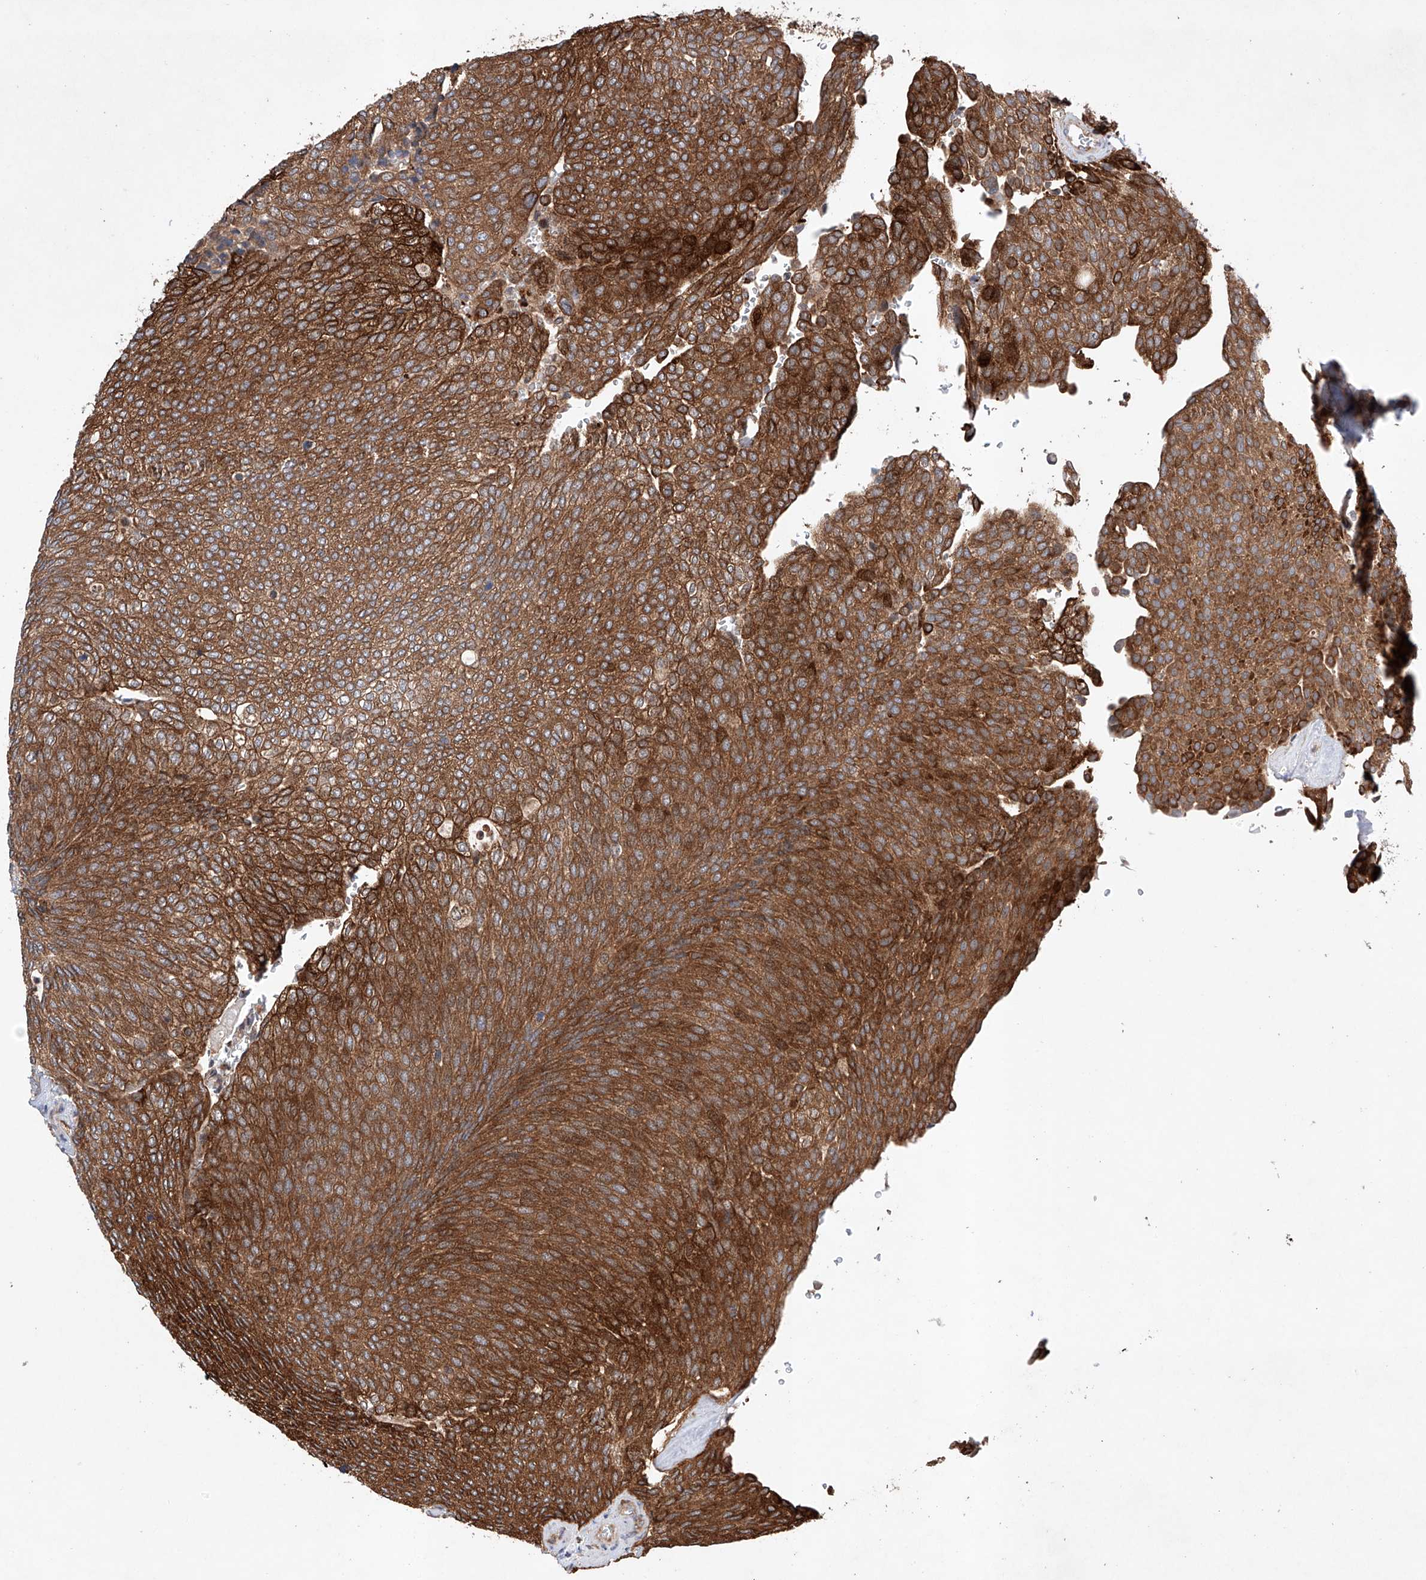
{"staining": {"intensity": "strong", "quantity": ">75%", "location": "cytoplasmic/membranous"}, "tissue": "urothelial cancer", "cell_type": "Tumor cells", "image_type": "cancer", "snomed": [{"axis": "morphology", "description": "Urothelial carcinoma, Low grade"}, {"axis": "topography", "description": "Urinary bladder"}], "caption": "The immunohistochemical stain highlights strong cytoplasmic/membranous expression in tumor cells of urothelial cancer tissue. The staining was performed using DAB, with brown indicating positive protein expression. Nuclei are stained blue with hematoxylin.", "gene": "TIMM23", "patient": {"sex": "female", "age": 79}}